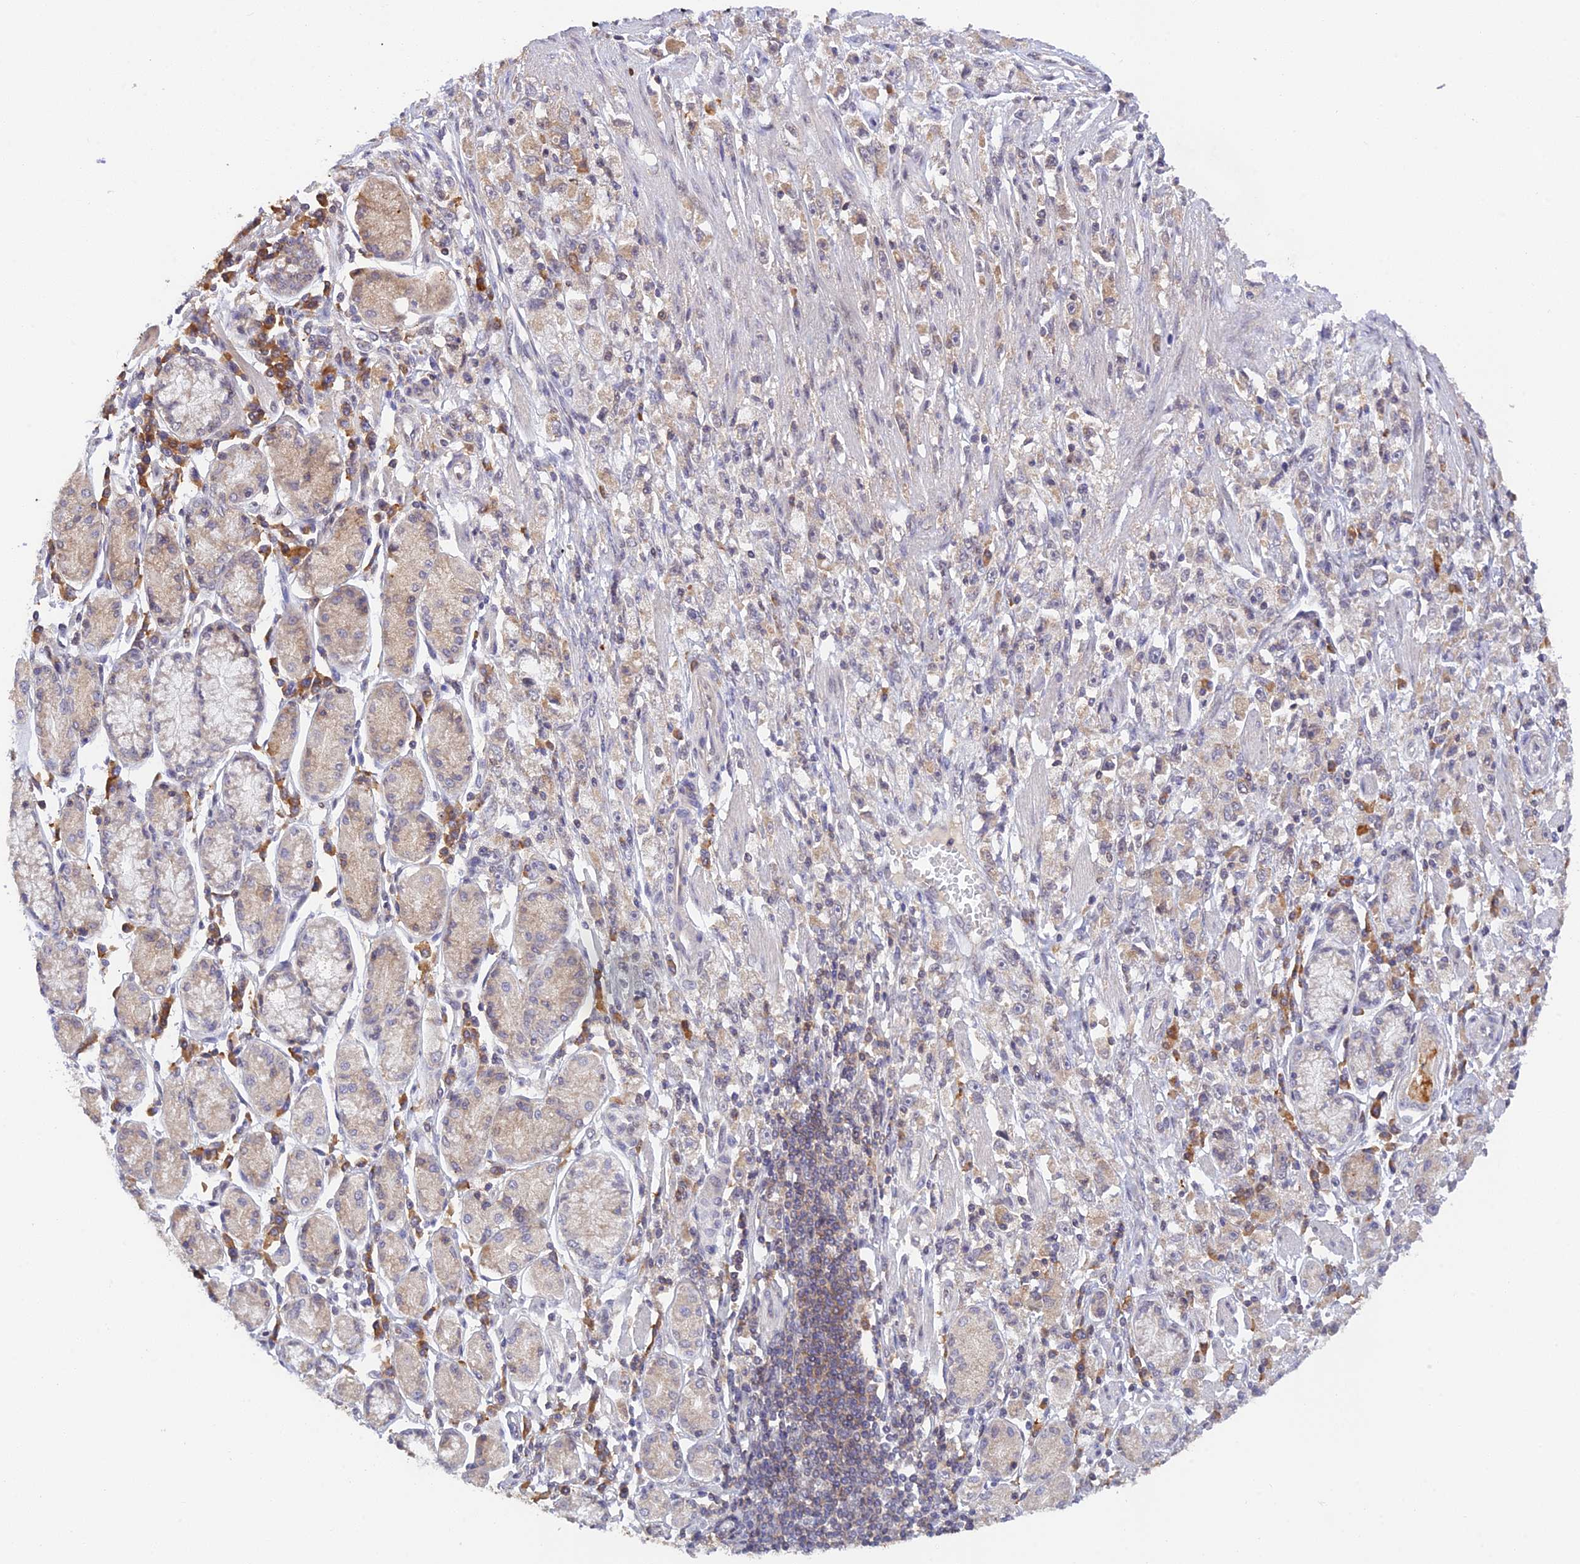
{"staining": {"intensity": "negative", "quantity": "none", "location": "none"}, "tissue": "stomach cancer", "cell_type": "Tumor cells", "image_type": "cancer", "snomed": [{"axis": "morphology", "description": "Adenocarcinoma, NOS"}, {"axis": "topography", "description": "Stomach"}], "caption": "IHC image of stomach adenocarcinoma stained for a protein (brown), which displays no staining in tumor cells.", "gene": "PEX16", "patient": {"sex": "female", "age": 59}}